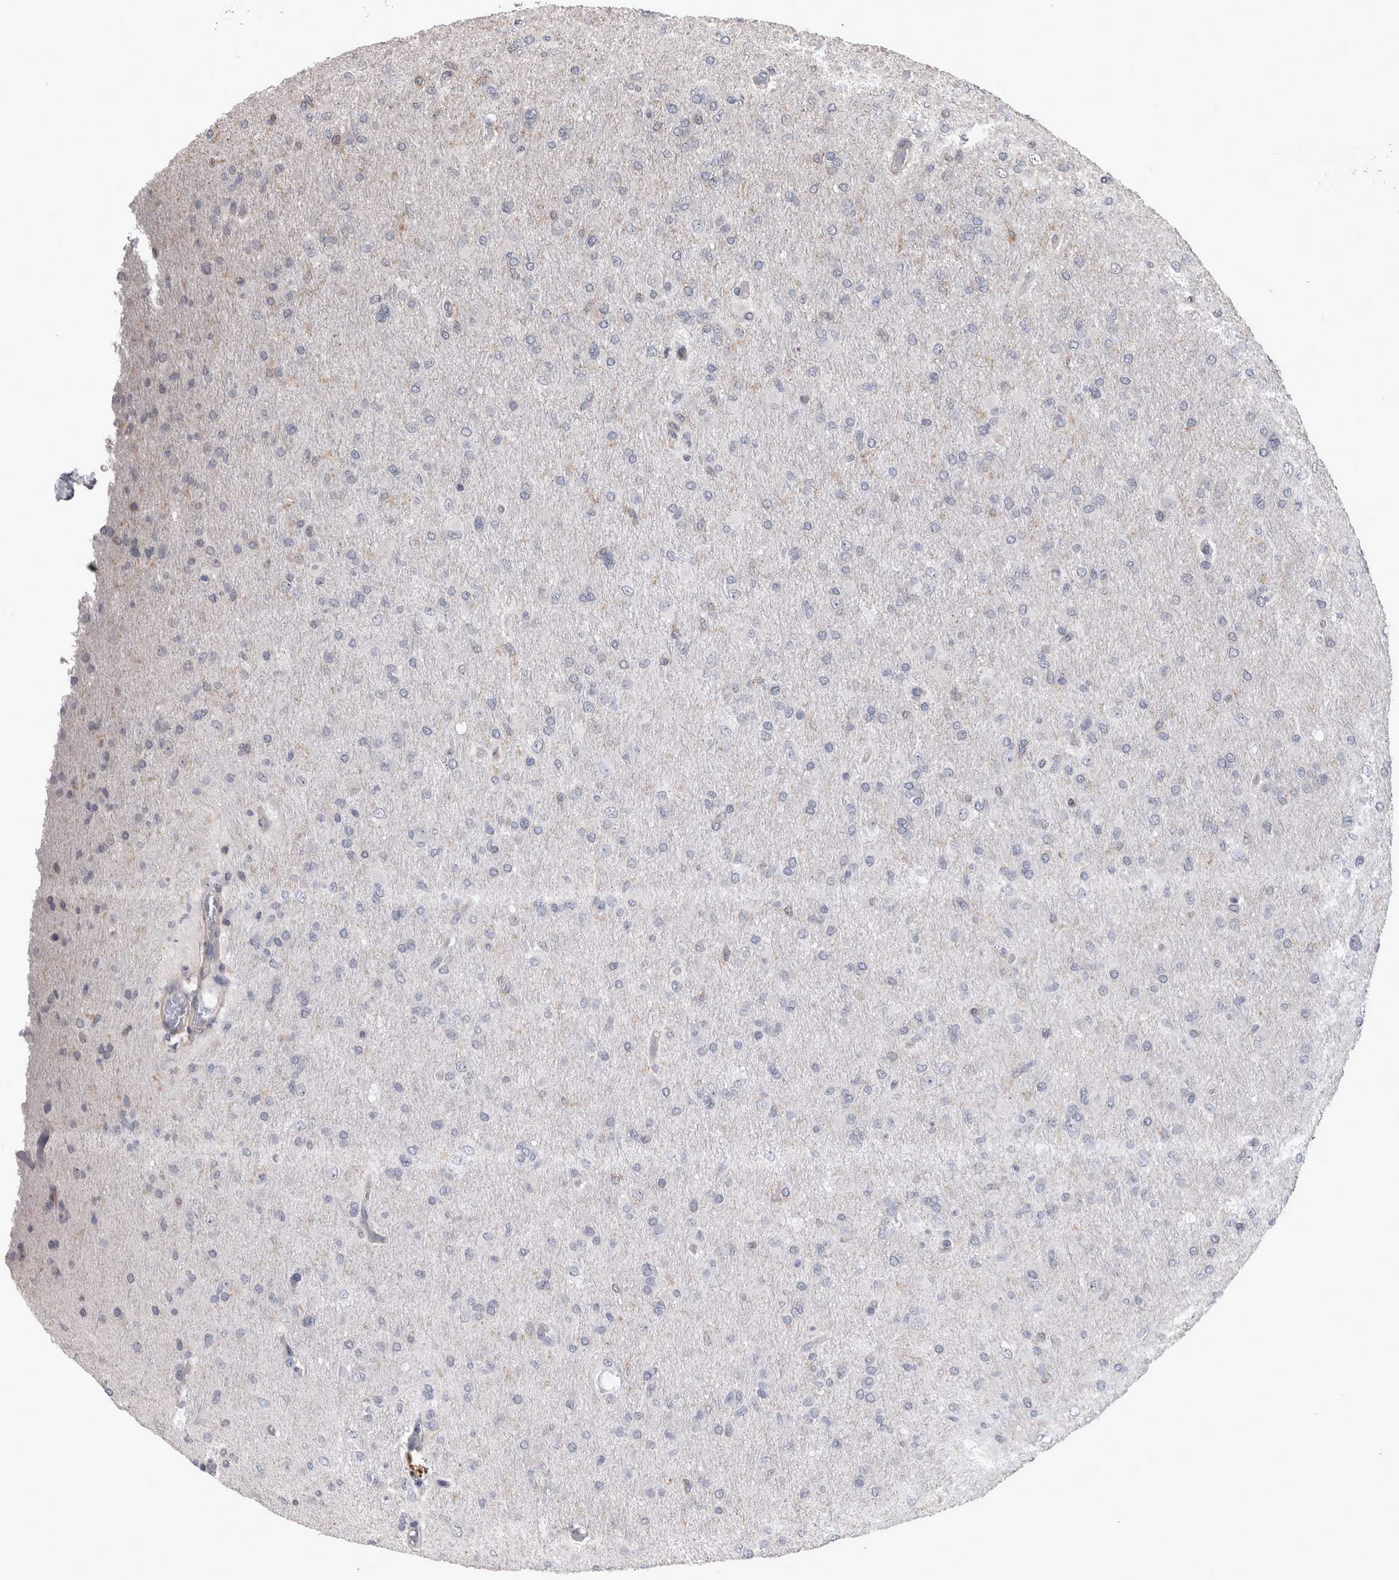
{"staining": {"intensity": "negative", "quantity": "none", "location": "none"}, "tissue": "glioma", "cell_type": "Tumor cells", "image_type": "cancer", "snomed": [{"axis": "morphology", "description": "Glioma, malignant, High grade"}, {"axis": "topography", "description": "Cerebral cortex"}], "caption": "Tumor cells are negative for brown protein staining in malignant glioma (high-grade).", "gene": "SPATA48", "patient": {"sex": "female", "age": 36}}